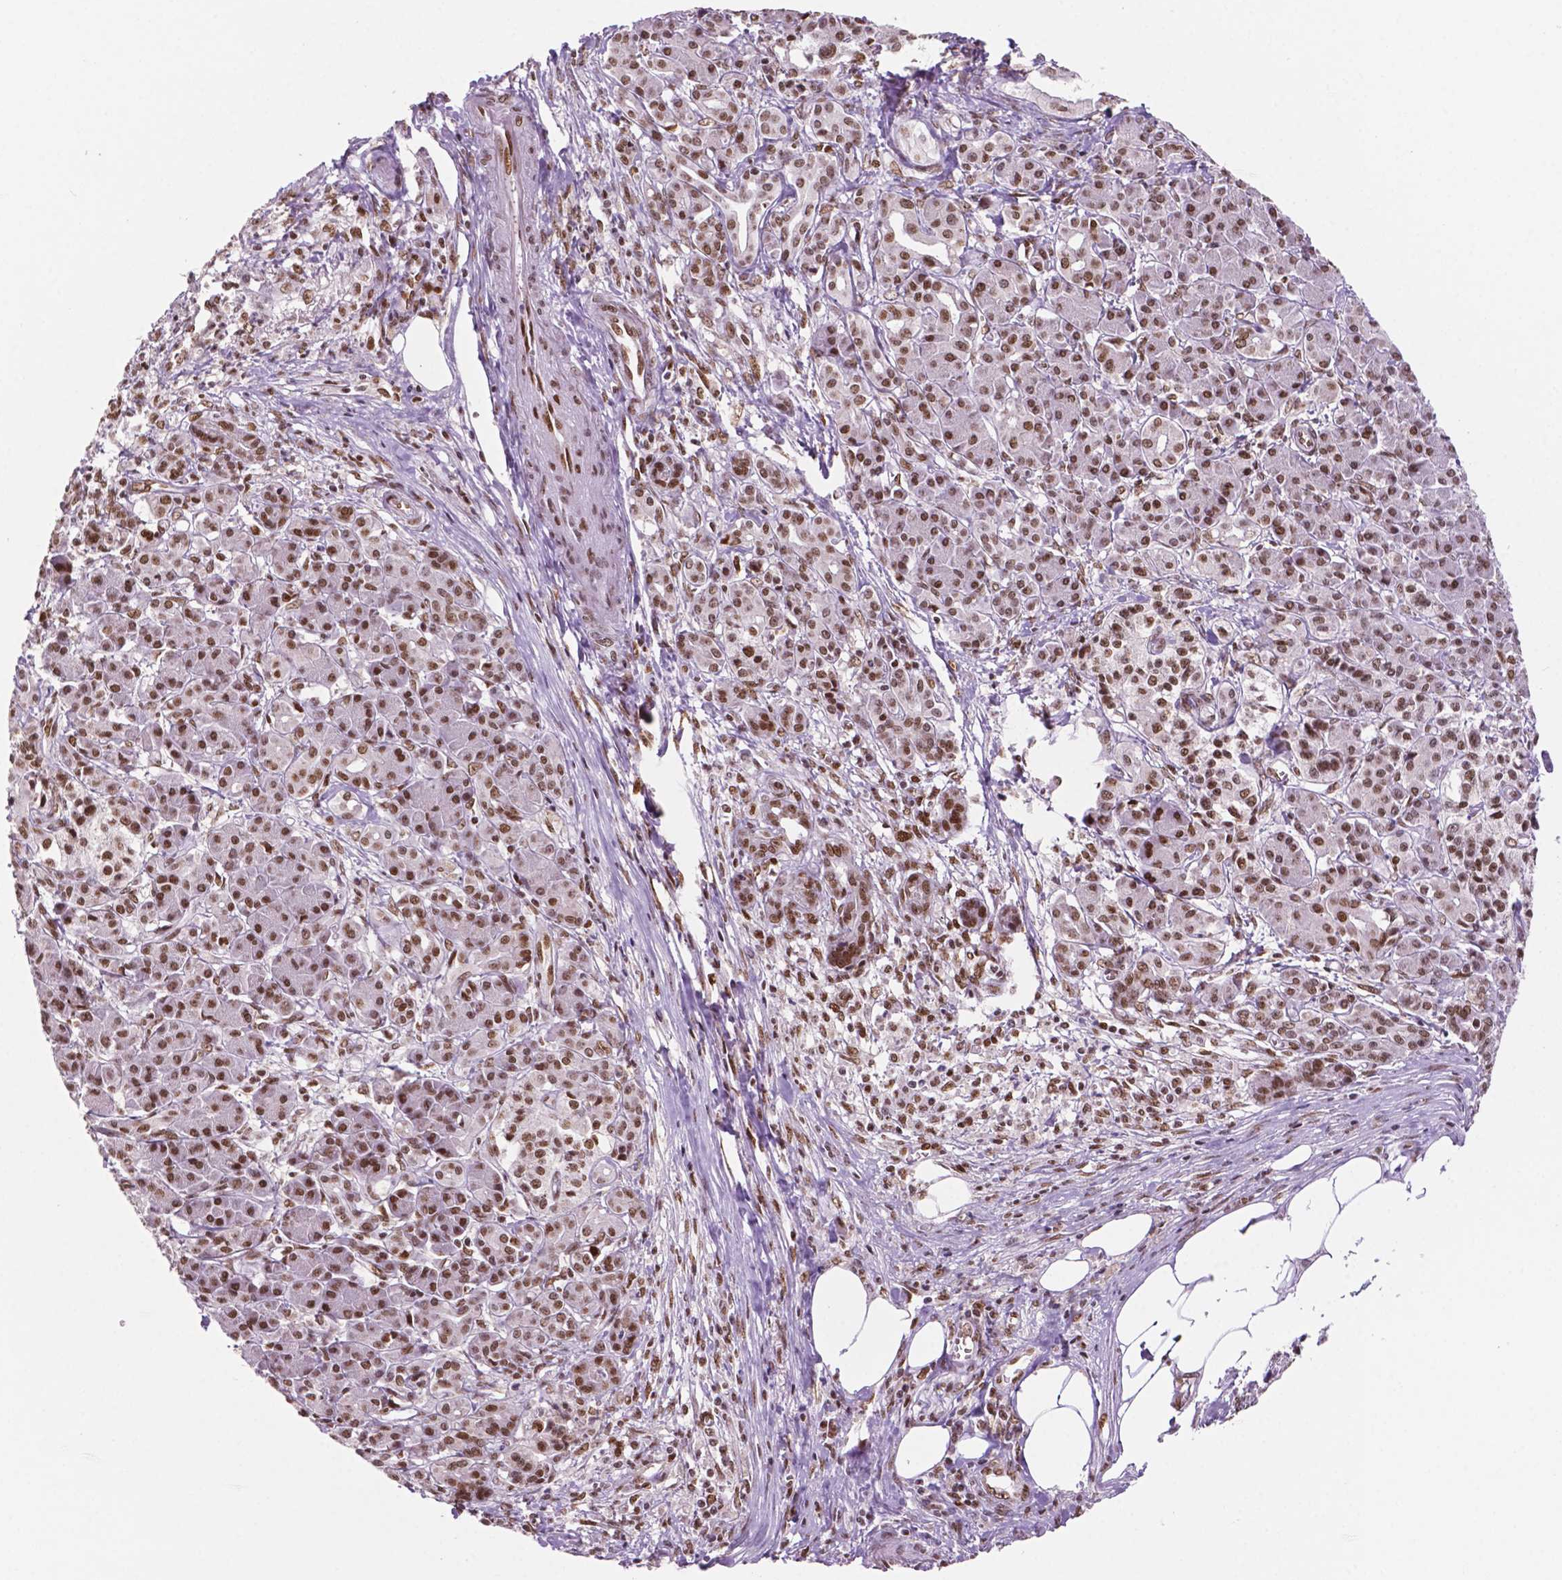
{"staining": {"intensity": "weak", "quantity": ">75%", "location": "nuclear"}, "tissue": "pancreatic cancer", "cell_type": "Tumor cells", "image_type": "cancer", "snomed": [{"axis": "morphology", "description": "Adenocarcinoma, NOS"}, {"axis": "topography", "description": "Pancreas"}], "caption": "About >75% of tumor cells in pancreatic cancer show weak nuclear protein positivity as visualized by brown immunohistochemical staining.", "gene": "MLH1", "patient": {"sex": "female", "age": 68}}